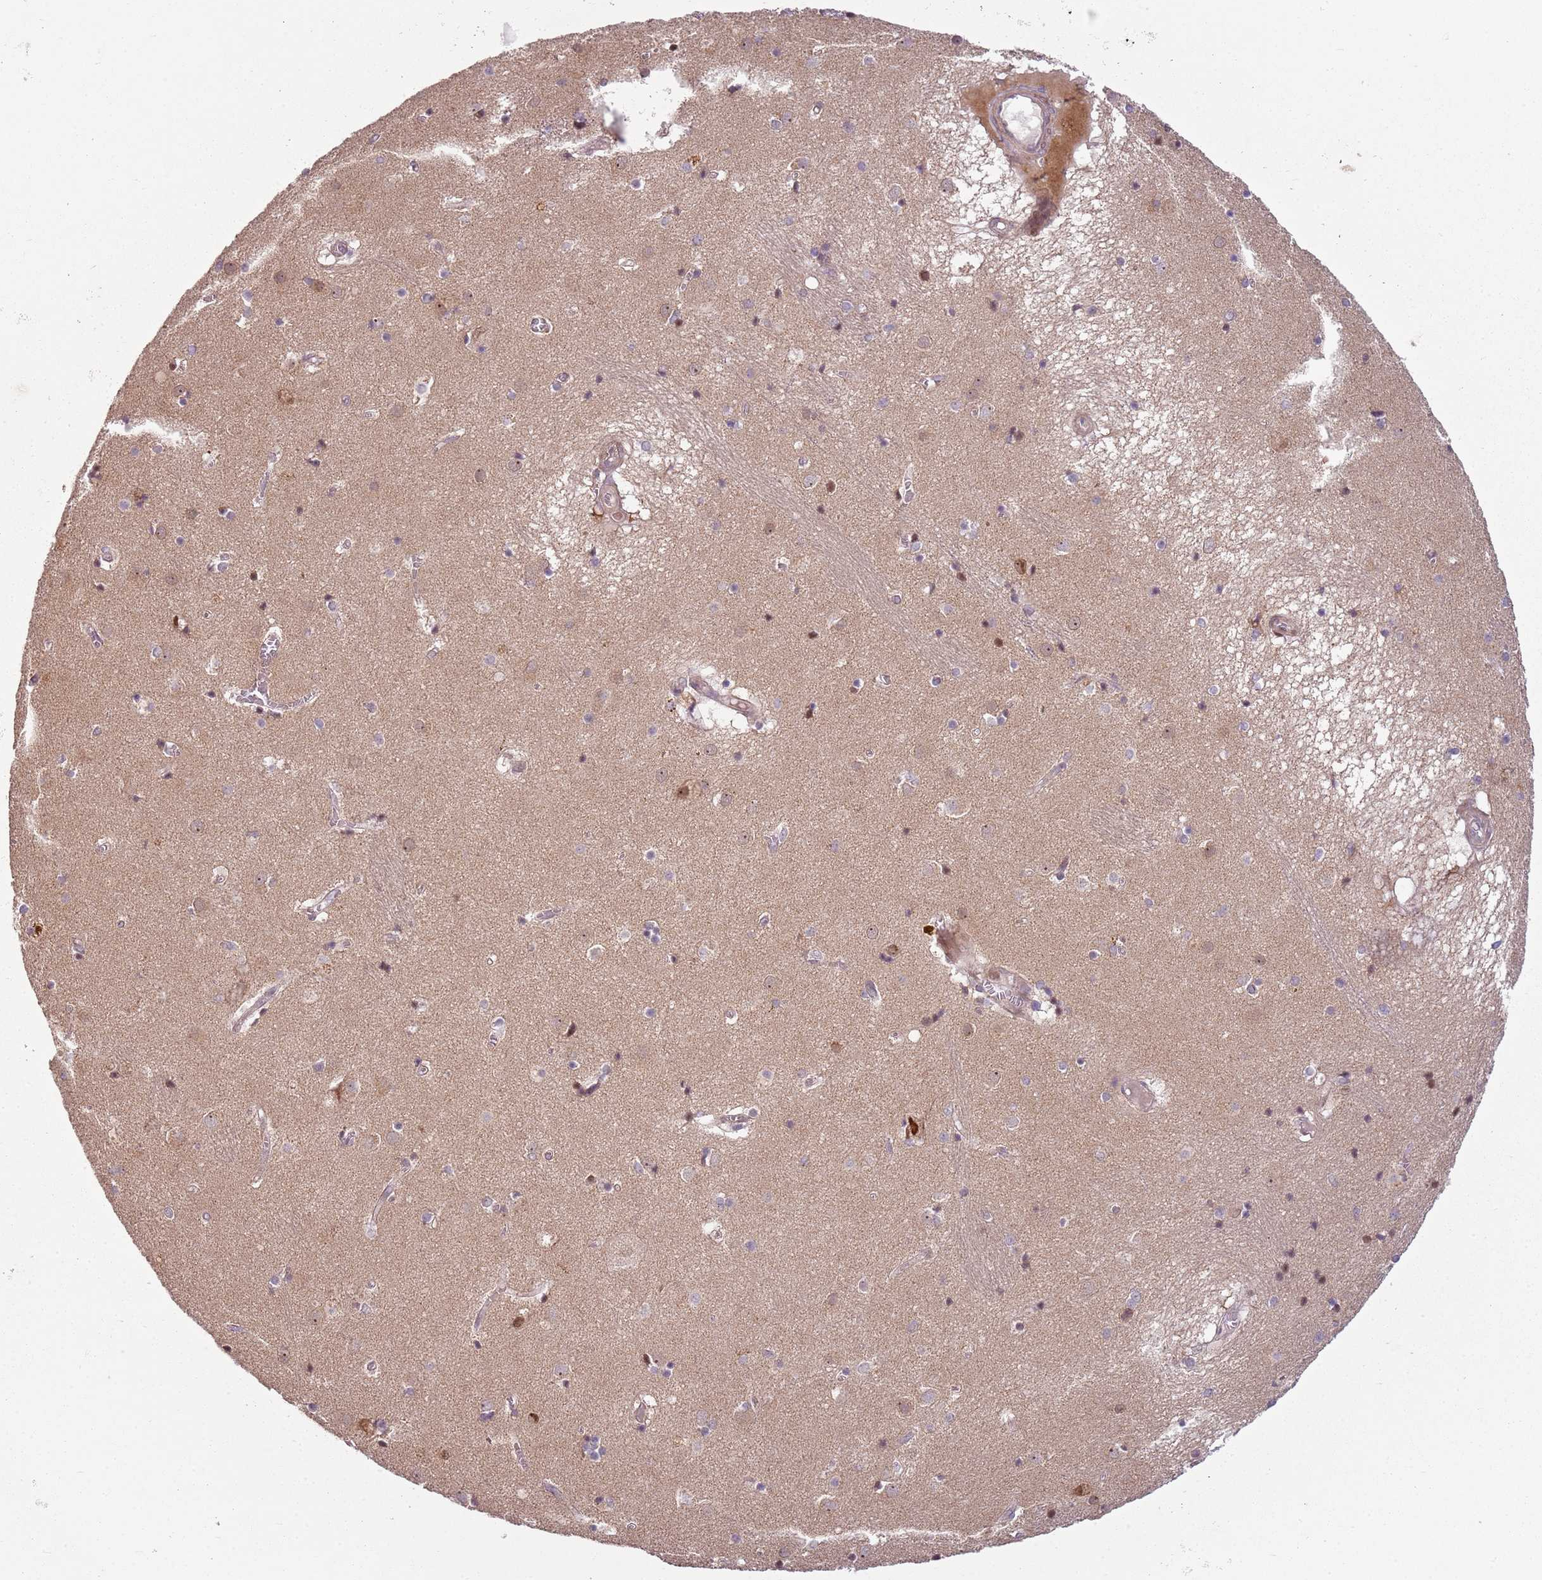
{"staining": {"intensity": "negative", "quantity": "none", "location": "none"}, "tissue": "caudate", "cell_type": "Glial cells", "image_type": "normal", "snomed": [{"axis": "morphology", "description": "Normal tissue, NOS"}, {"axis": "topography", "description": "Lateral ventricle wall"}], "caption": "A high-resolution photomicrograph shows immunohistochemistry staining of unremarkable caudate, which displays no significant expression in glial cells. (DAB (3,3'-diaminobenzidine) immunohistochemistry (IHC) visualized using brightfield microscopy, high magnification).", "gene": "CHURC1", "patient": {"sex": "male", "age": 70}}